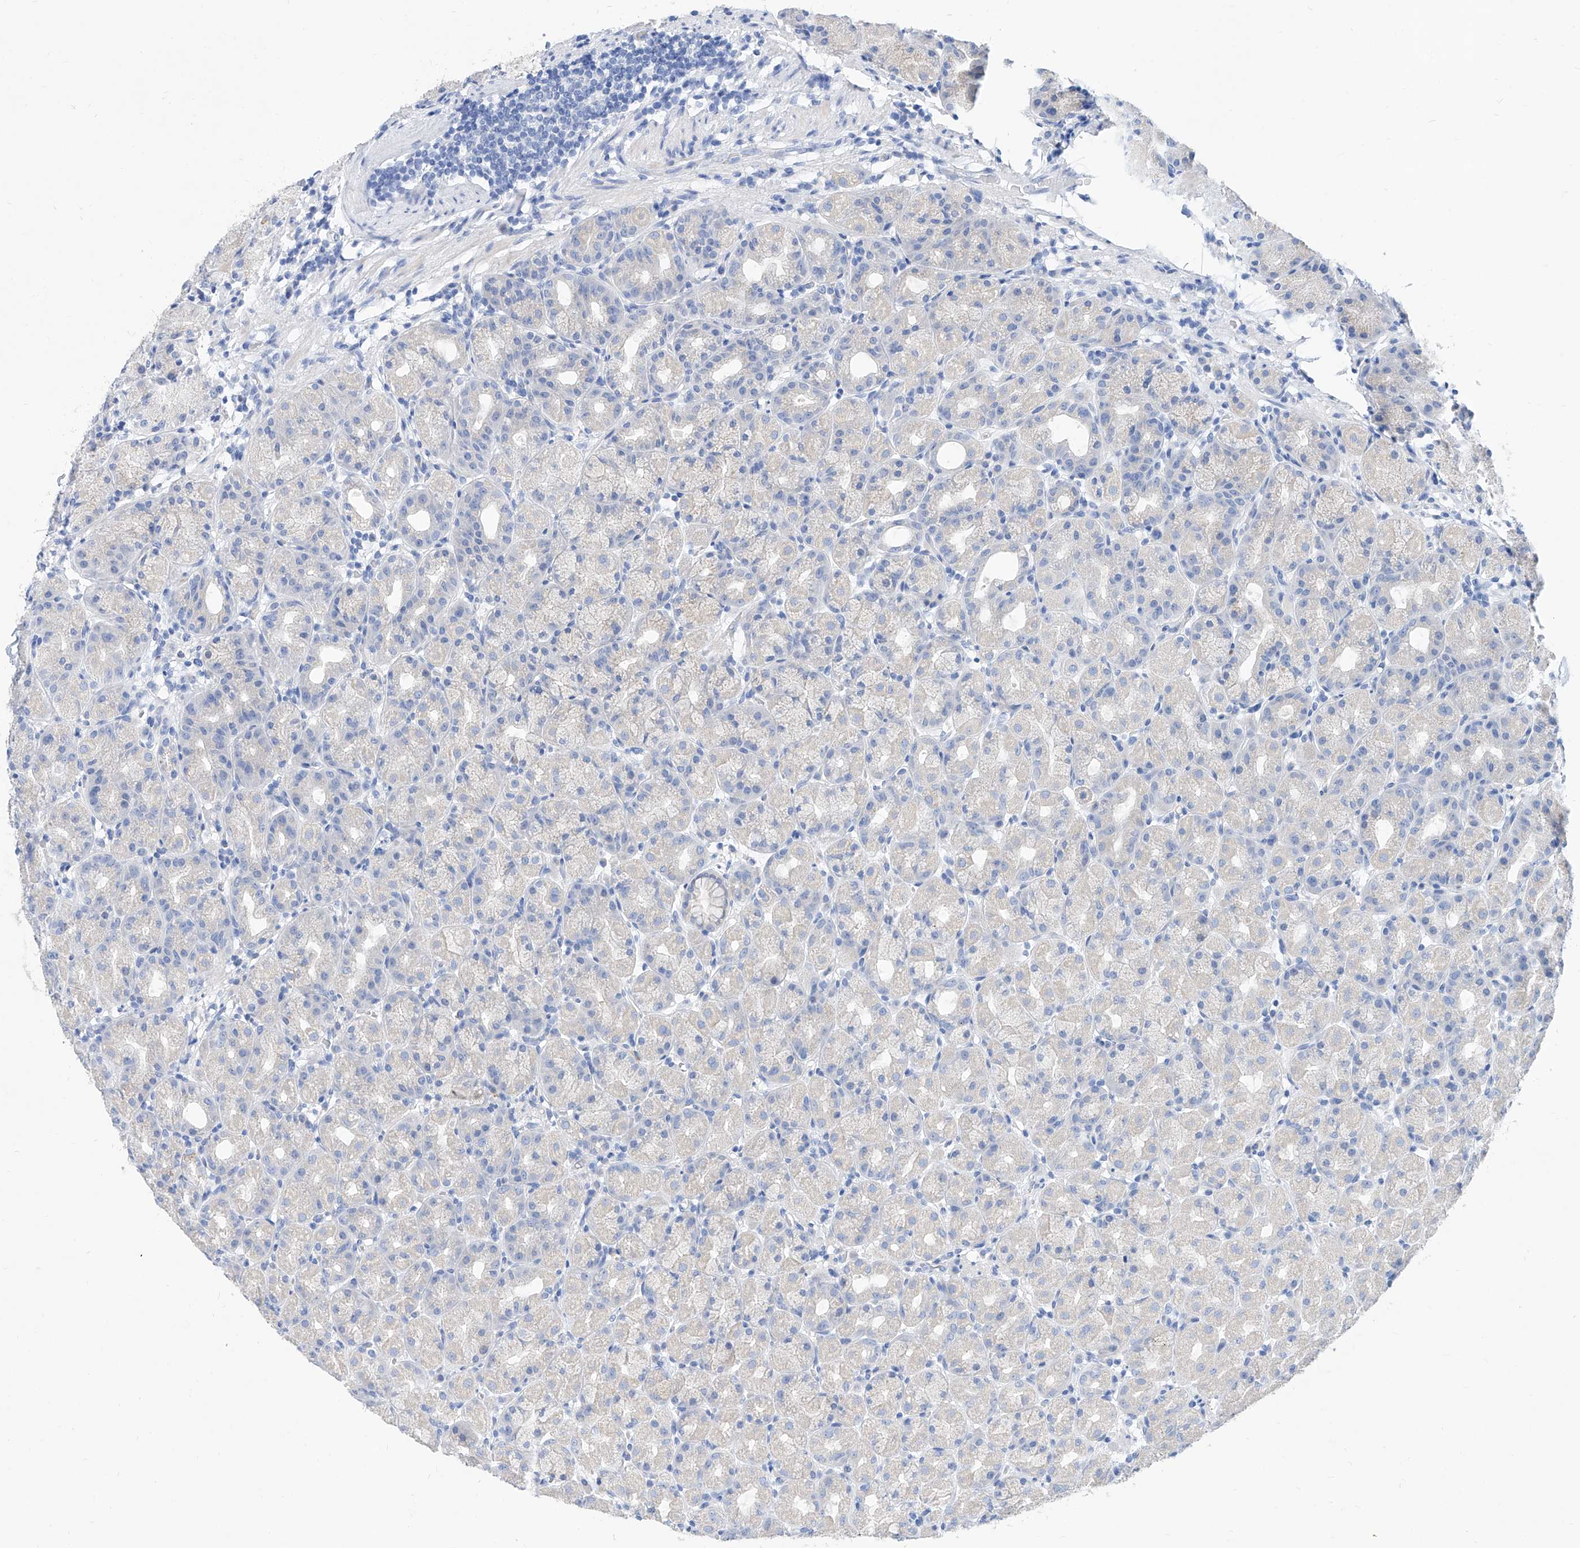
{"staining": {"intensity": "negative", "quantity": "none", "location": "none"}, "tissue": "stomach", "cell_type": "Glandular cells", "image_type": "normal", "snomed": [{"axis": "morphology", "description": "Normal tissue, NOS"}, {"axis": "topography", "description": "Stomach, upper"}], "caption": "An immunohistochemistry (IHC) image of unremarkable stomach is shown. There is no staining in glandular cells of stomach. The staining is performed using DAB brown chromogen with nuclei counter-stained in using hematoxylin.", "gene": "SLC25A29", "patient": {"sex": "male", "age": 68}}